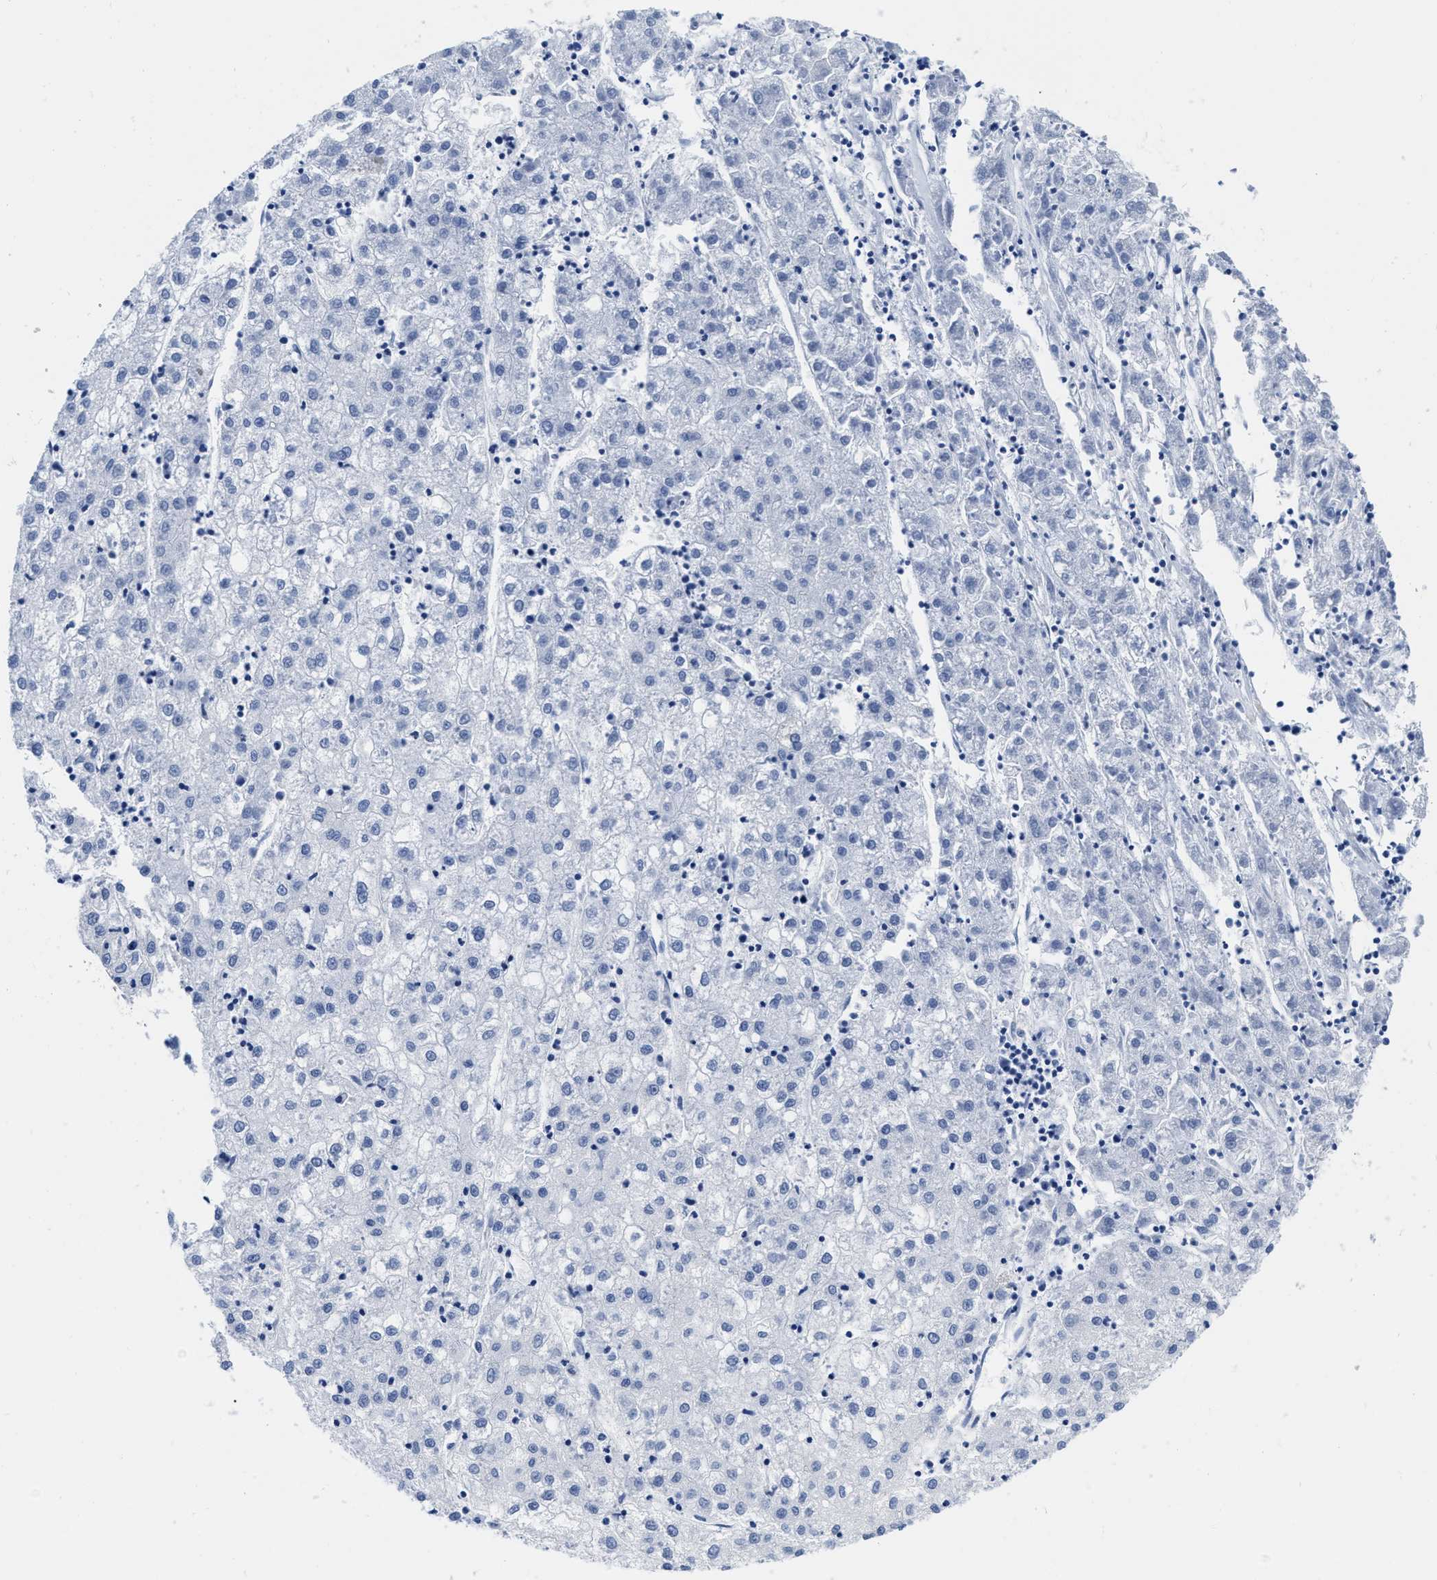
{"staining": {"intensity": "negative", "quantity": "none", "location": "none"}, "tissue": "liver cancer", "cell_type": "Tumor cells", "image_type": "cancer", "snomed": [{"axis": "morphology", "description": "Carcinoma, Hepatocellular, NOS"}, {"axis": "topography", "description": "Liver"}], "caption": "DAB immunohistochemical staining of hepatocellular carcinoma (liver) shows no significant staining in tumor cells.", "gene": "CER1", "patient": {"sex": "male", "age": 72}}